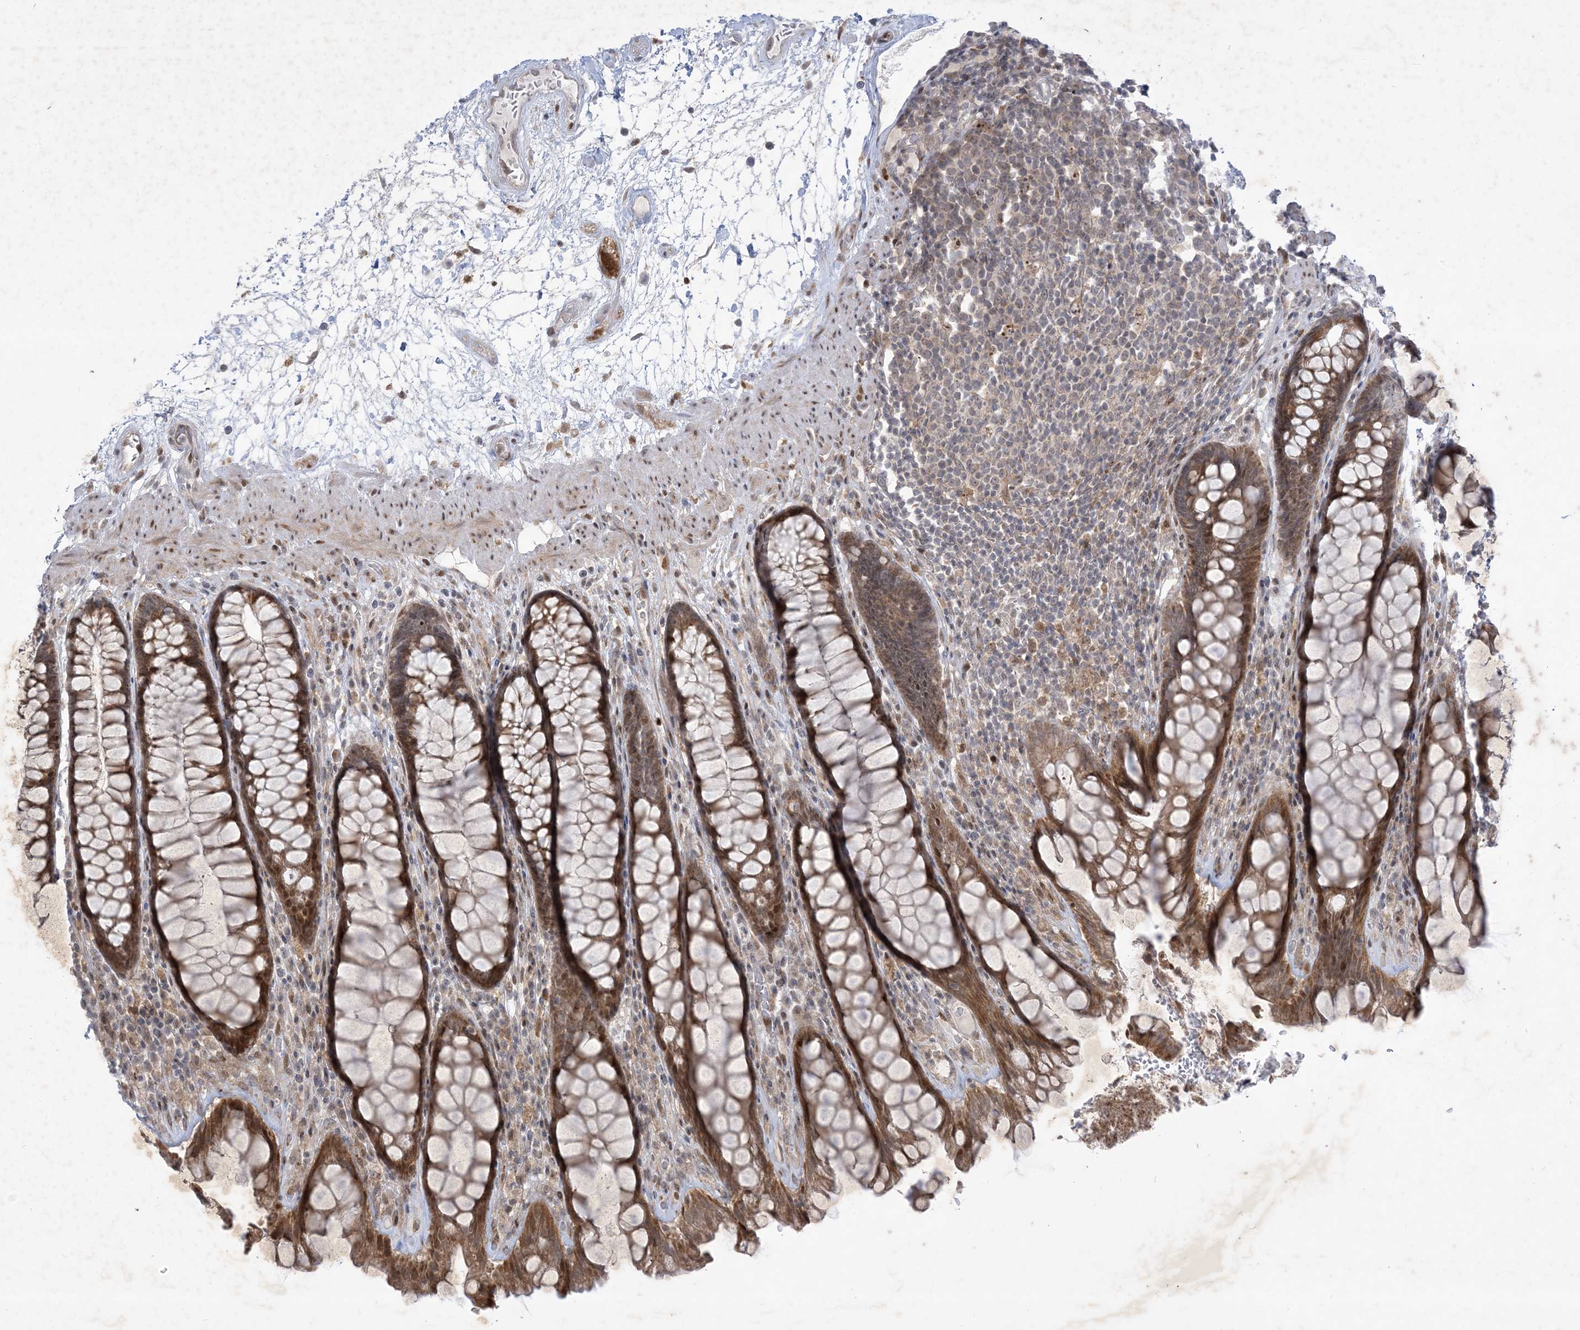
{"staining": {"intensity": "moderate", "quantity": ">75%", "location": "cytoplasmic/membranous,nuclear"}, "tissue": "rectum", "cell_type": "Glandular cells", "image_type": "normal", "snomed": [{"axis": "morphology", "description": "Normal tissue, NOS"}, {"axis": "topography", "description": "Rectum"}], "caption": "The photomicrograph shows a brown stain indicating the presence of a protein in the cytoplasmic/membranous,nuclear of glandular cells in rectum. Using DAB (brown) and hematoxylin (blue) stains, captured at high magnification using brightfield microscopy.", "gene": "SOGA3", "patient": {"sex": "male", "age": 64}}